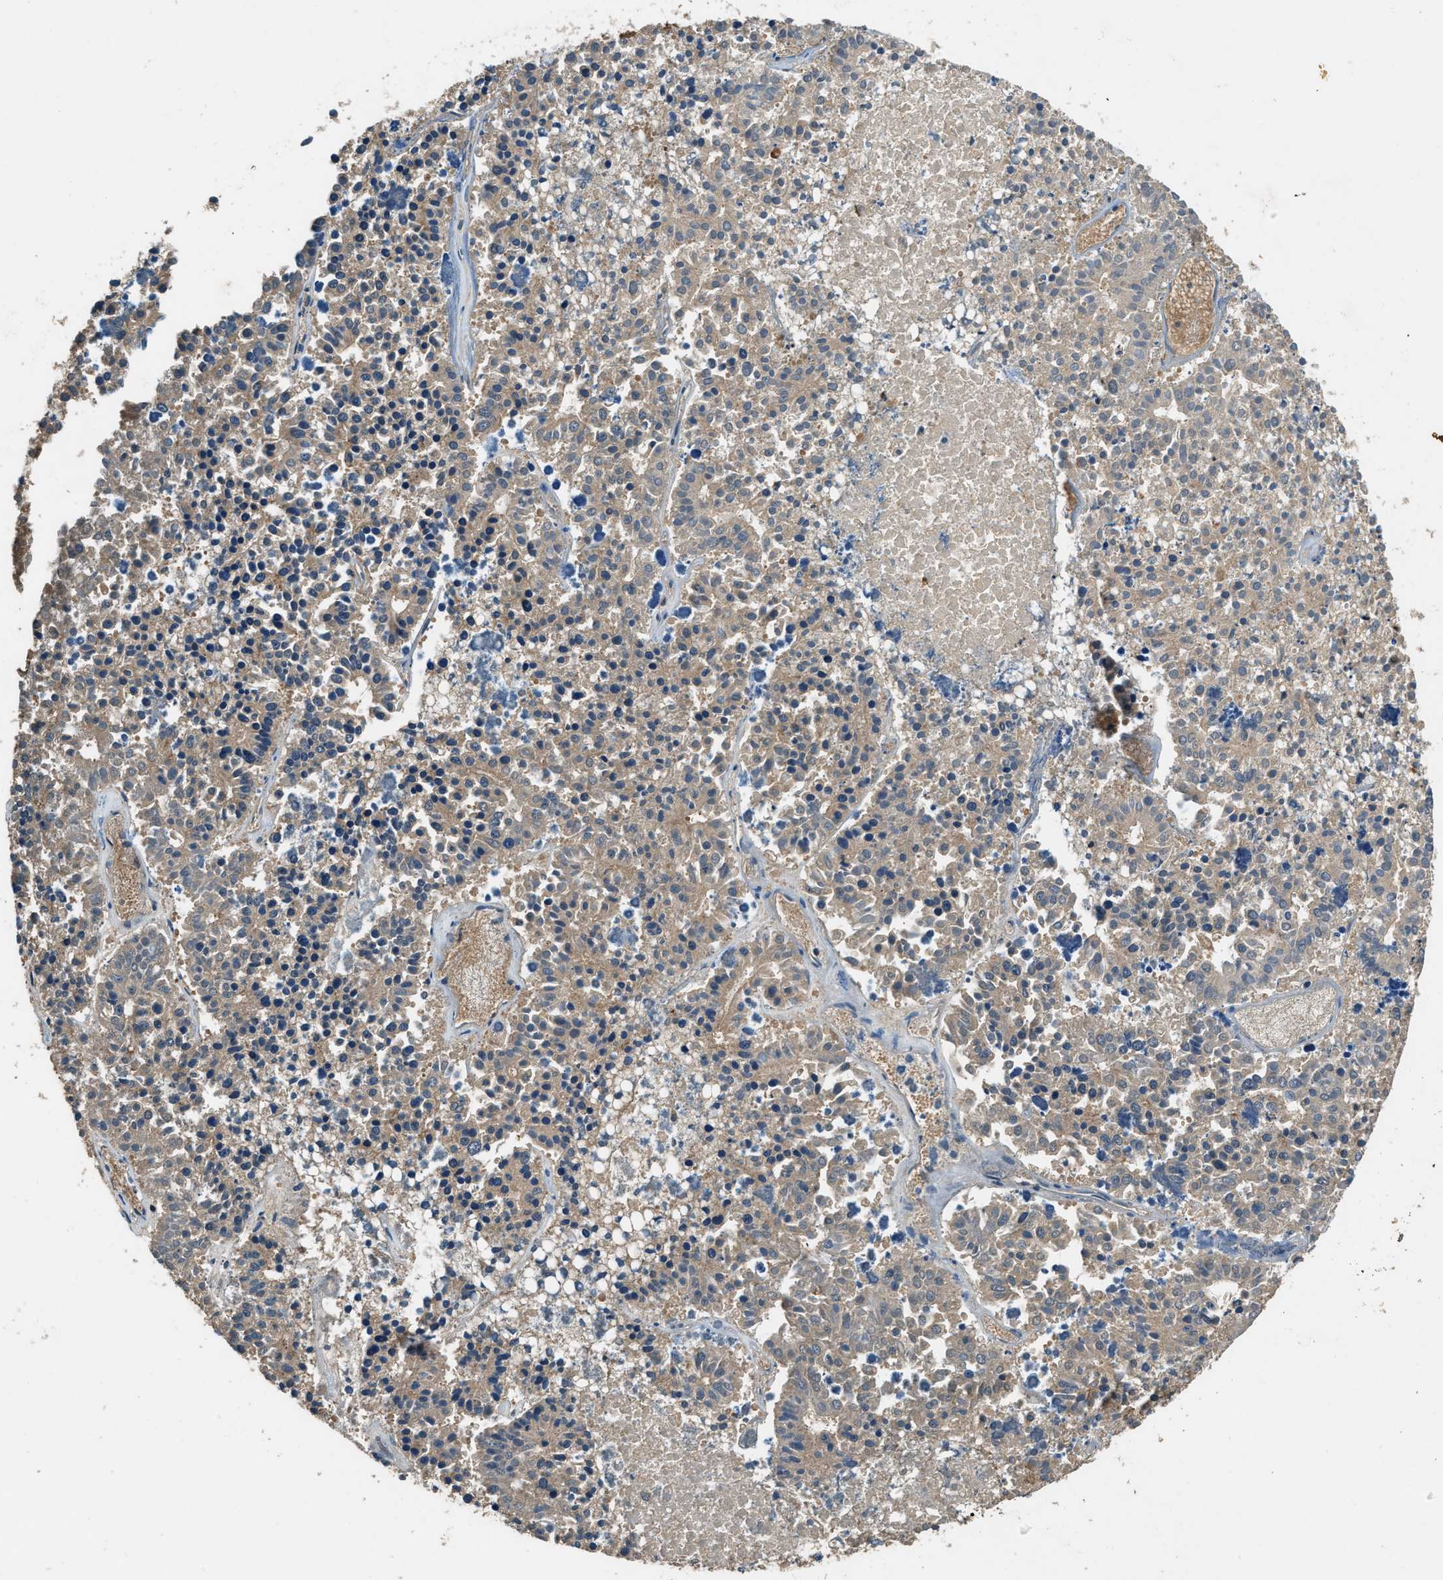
{"staining": {"intensity": "weak", "quantity": "25%-75%", "location": "cytoplasmic/membranous"}, "tissue": "pancreatic cancer", "cell_type": "Tumor cells", "image_type": "cancer", "snomed": [{"axis": "morphology", "description": "Adenocarcinoma, NOS"}, {"axis": "topography", "description": "Pancreas"}], "caption": "Immunohistochemistry (IHC) (DAB (3,3'-diaminobenzidine)) staining of human pancreatic cancer (adenocarcinoma) demonstrates weak cytoplasmic/membranous protein staining in approximately 25%-75% of tumor cells. Nuclei are stained in blue.", "gene": "BLOC1S1", "patient": {"sex": "male", "age": 50}}